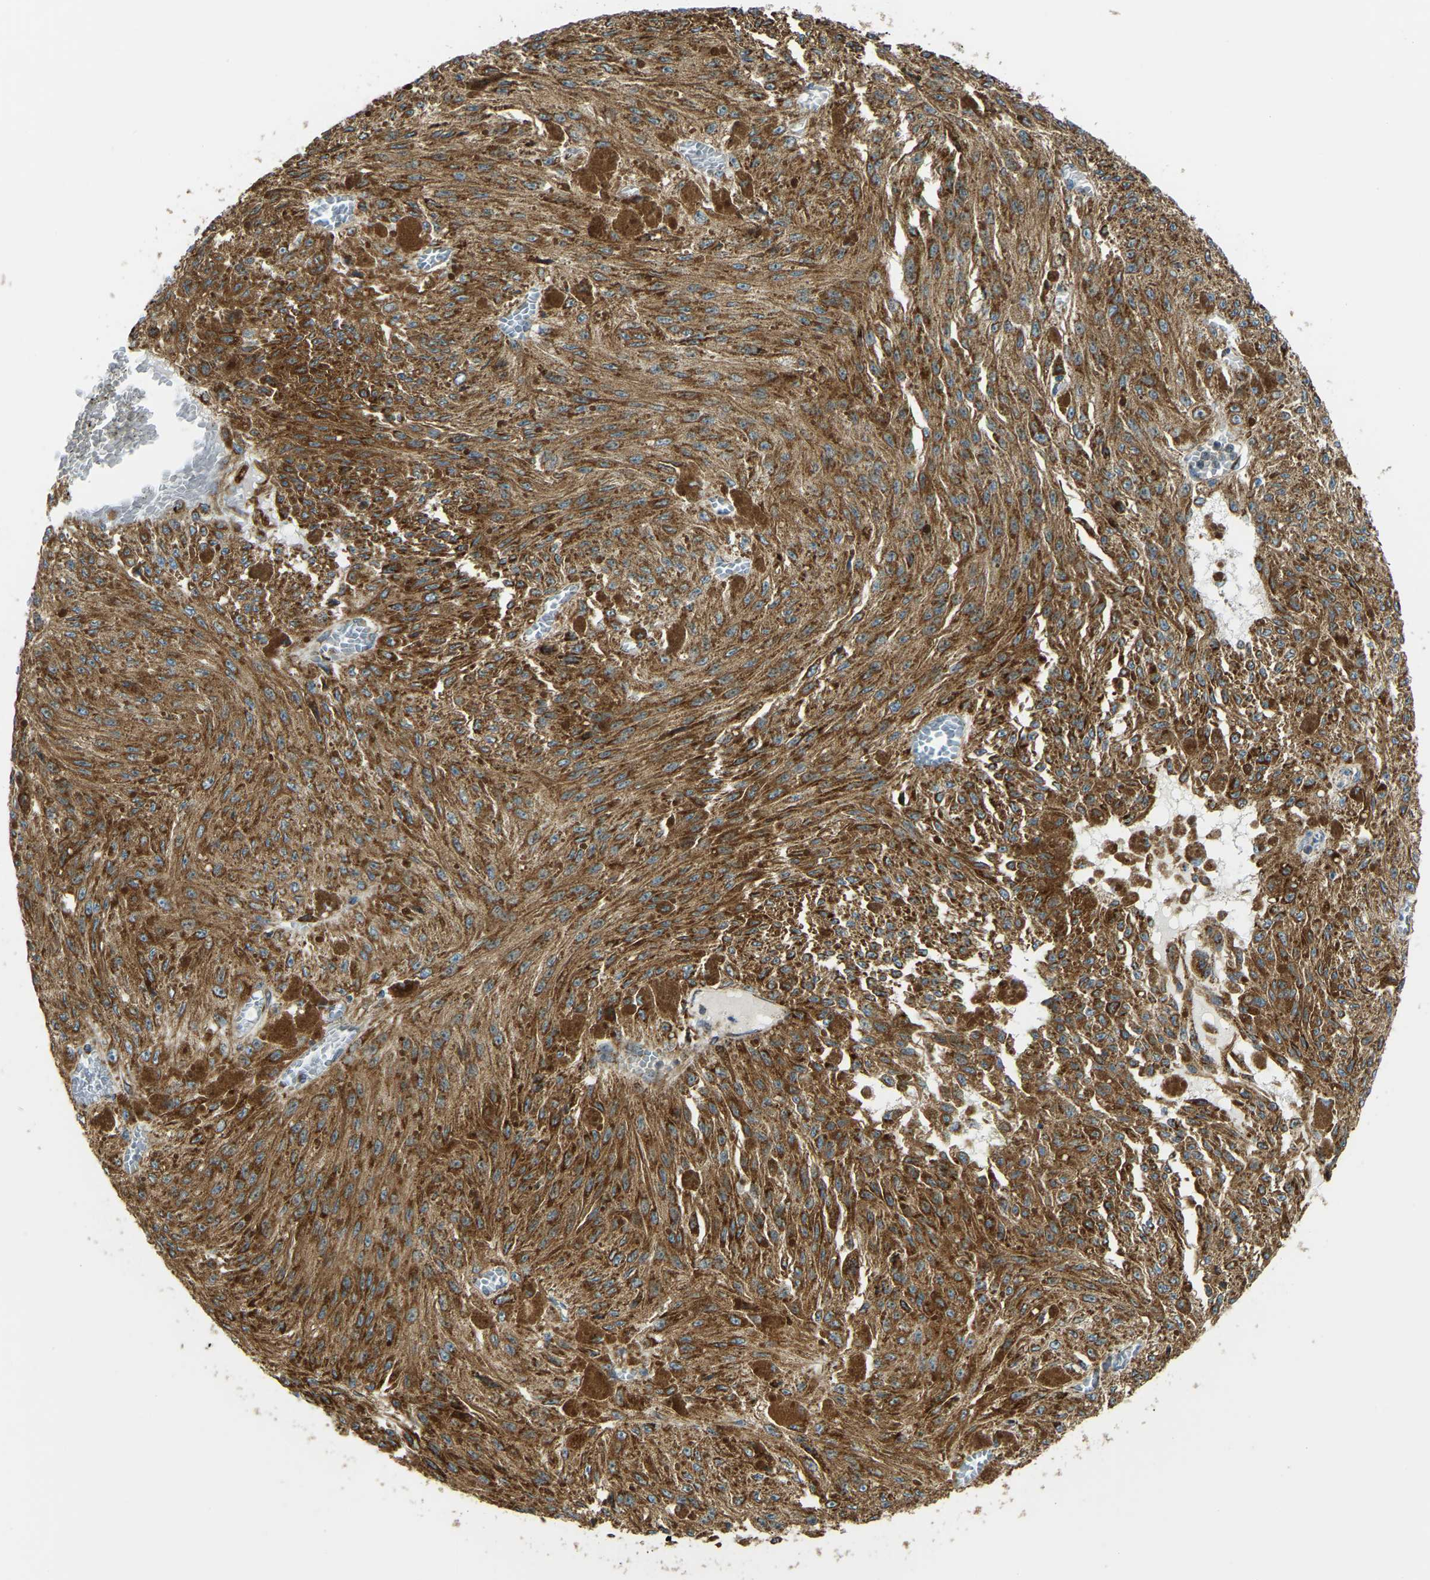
{"staining": {"intensity": "strong", "quantity": ">75%", "location": "cytoplasmic/membranous"}, "tissue": "melanoma", "cell_type": "Tumor cells", "image_type": "cancer", "snomed": [{"axis": "morphology", "description": "Malignant melanoma, NOS"}, {"axis": "topography", "description": "Other"}], "caption": "Protein staining displays strong cytoplasmic/membranous positivity in about >75% of tumor cells in melanoma.", "gene": "PSMD7", "patient": {"sex": "male", "age": 79}}